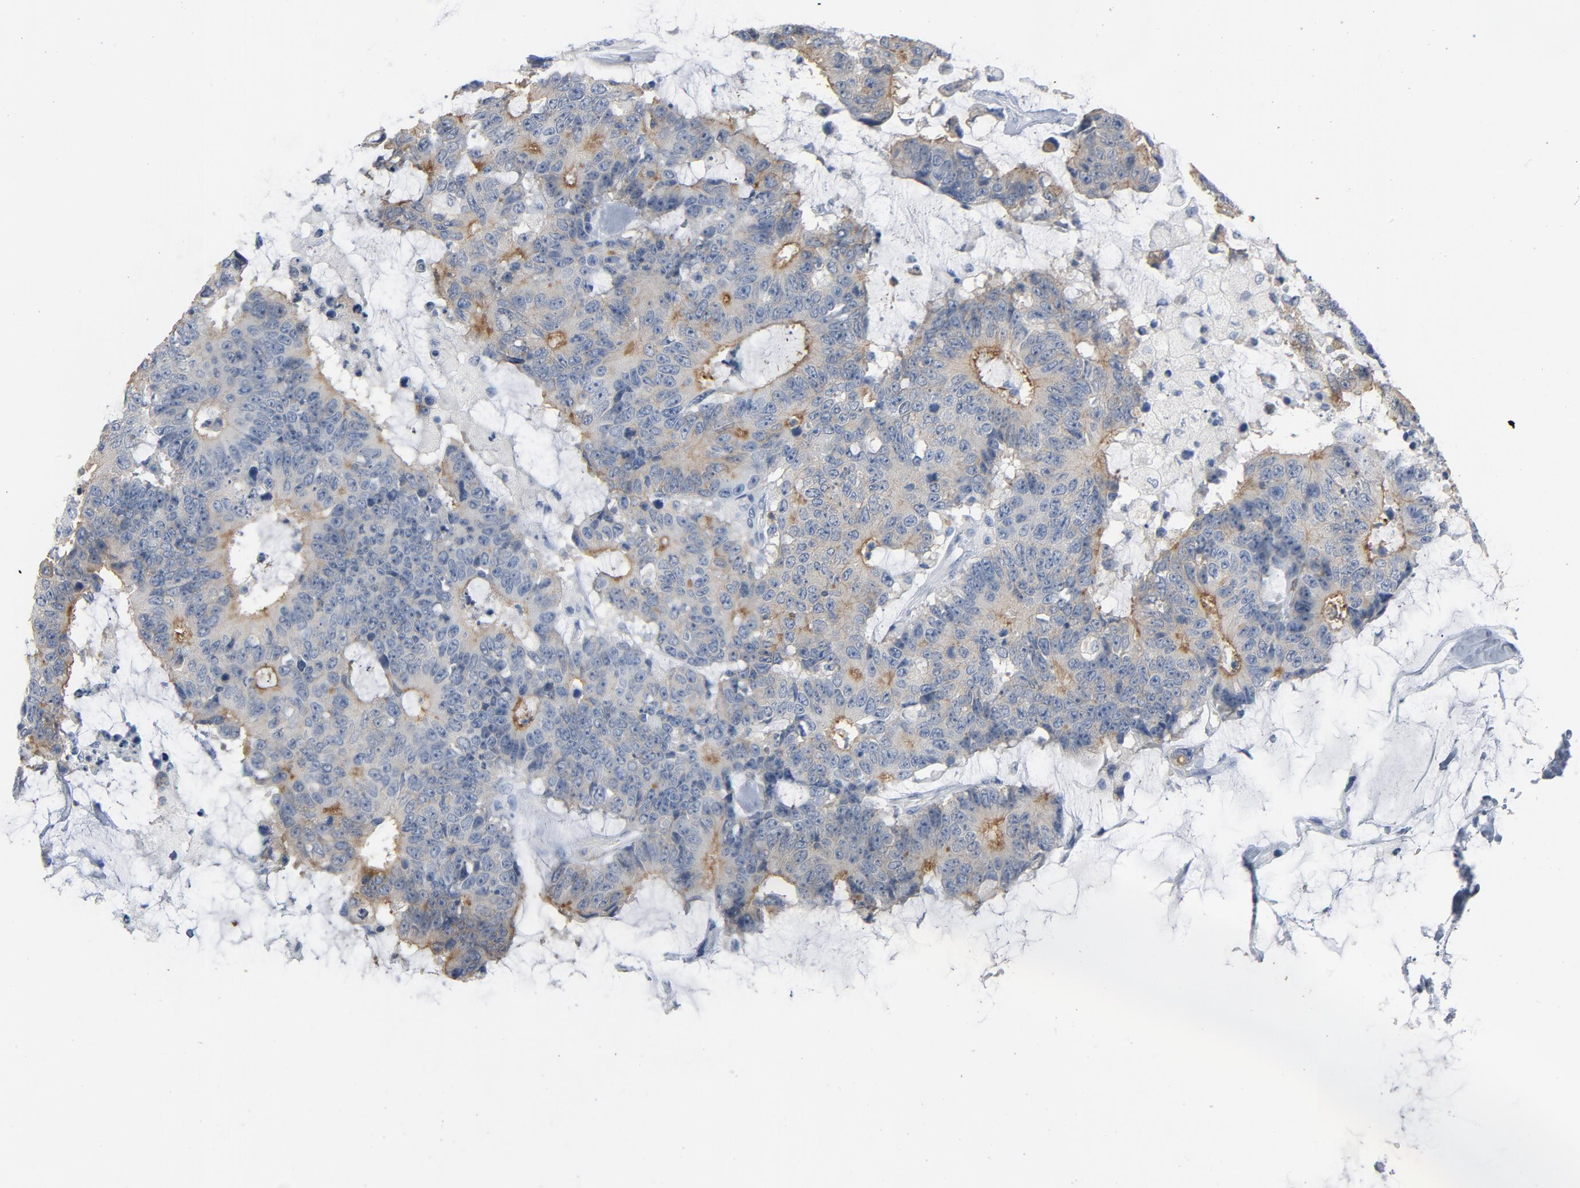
{"staining": {"intensity": "weak", "quantity": "25%-75%", "location": "cytoplasmic/membranous"}, "tissue": "colorectal cancer", "cell_type": "Tumor cells", "image_type": "cancer", "snomed": [{"axis": "morphology", "description": "Adenocarcinoma, NOS"}, {"axis": "topography", "description": "Colon"}], "caption": "The photomicrograph reveals immunohistochemical staining of adenocarcinoma (colorectal). There is weak cytoplasmic/membranous expression is identified in approximately 25%-75% of tumor cells.", "gene": "LCK", "patient": {"sex": "female", "age": 86}}